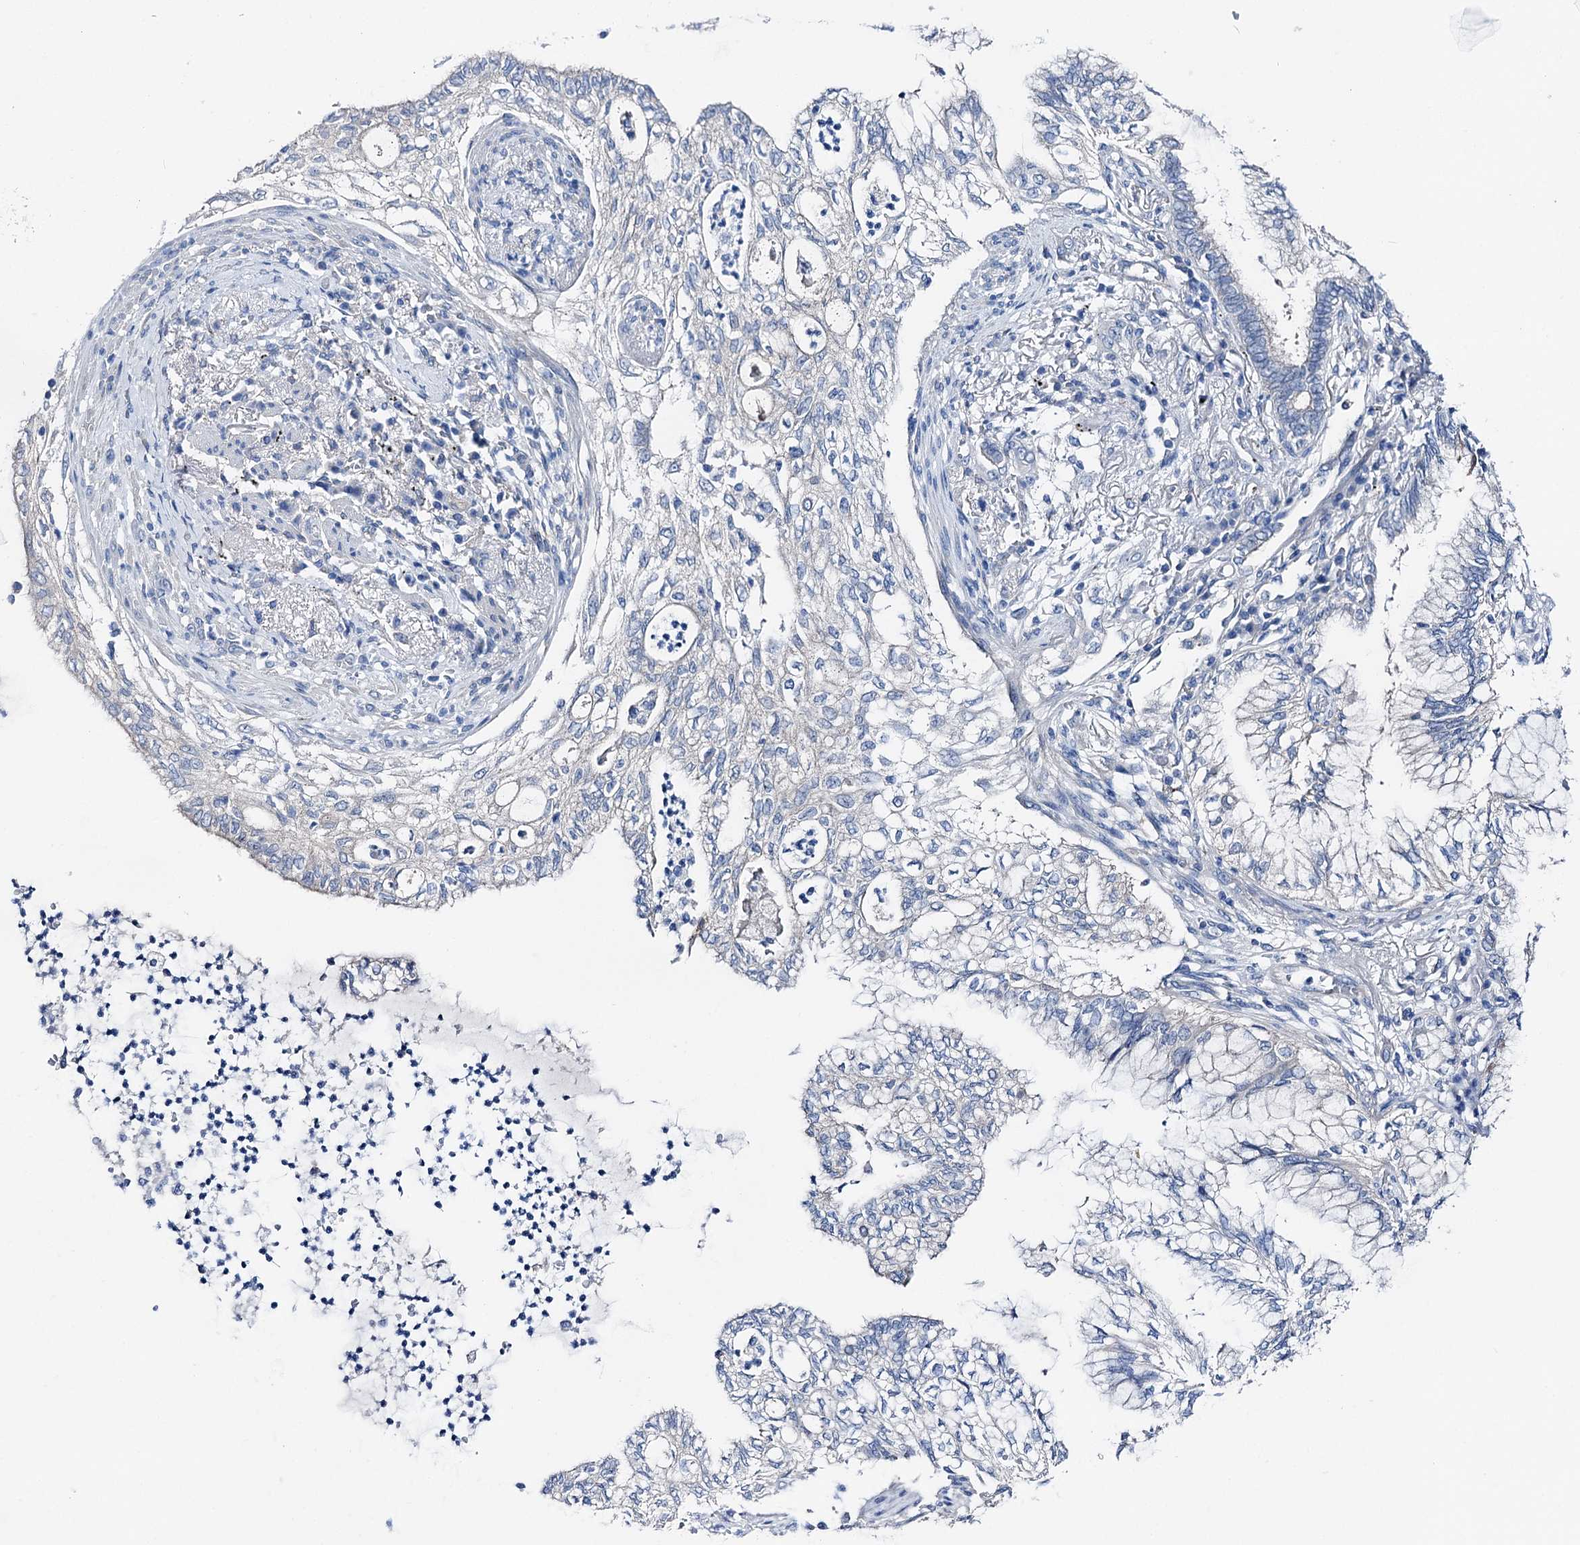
{"staining": {"intensity": "negative", "quantity": "none", "location": "none"}, "tissue": "lung cancer", "cell_type": "Tumor cells", "image_type": "cancer", "snomed": [{"axis": "morphology", "description": "Adenocarcinoma, NOS"}, {"axis": "topography", "description": "Lung"}], "caption": "This is an immunohistochemistry histopathology image of lung cancer. There is no positivity in tumor cells.", "gene": "SHROOM1", "patient": {"sex": "female", "age": 70}}